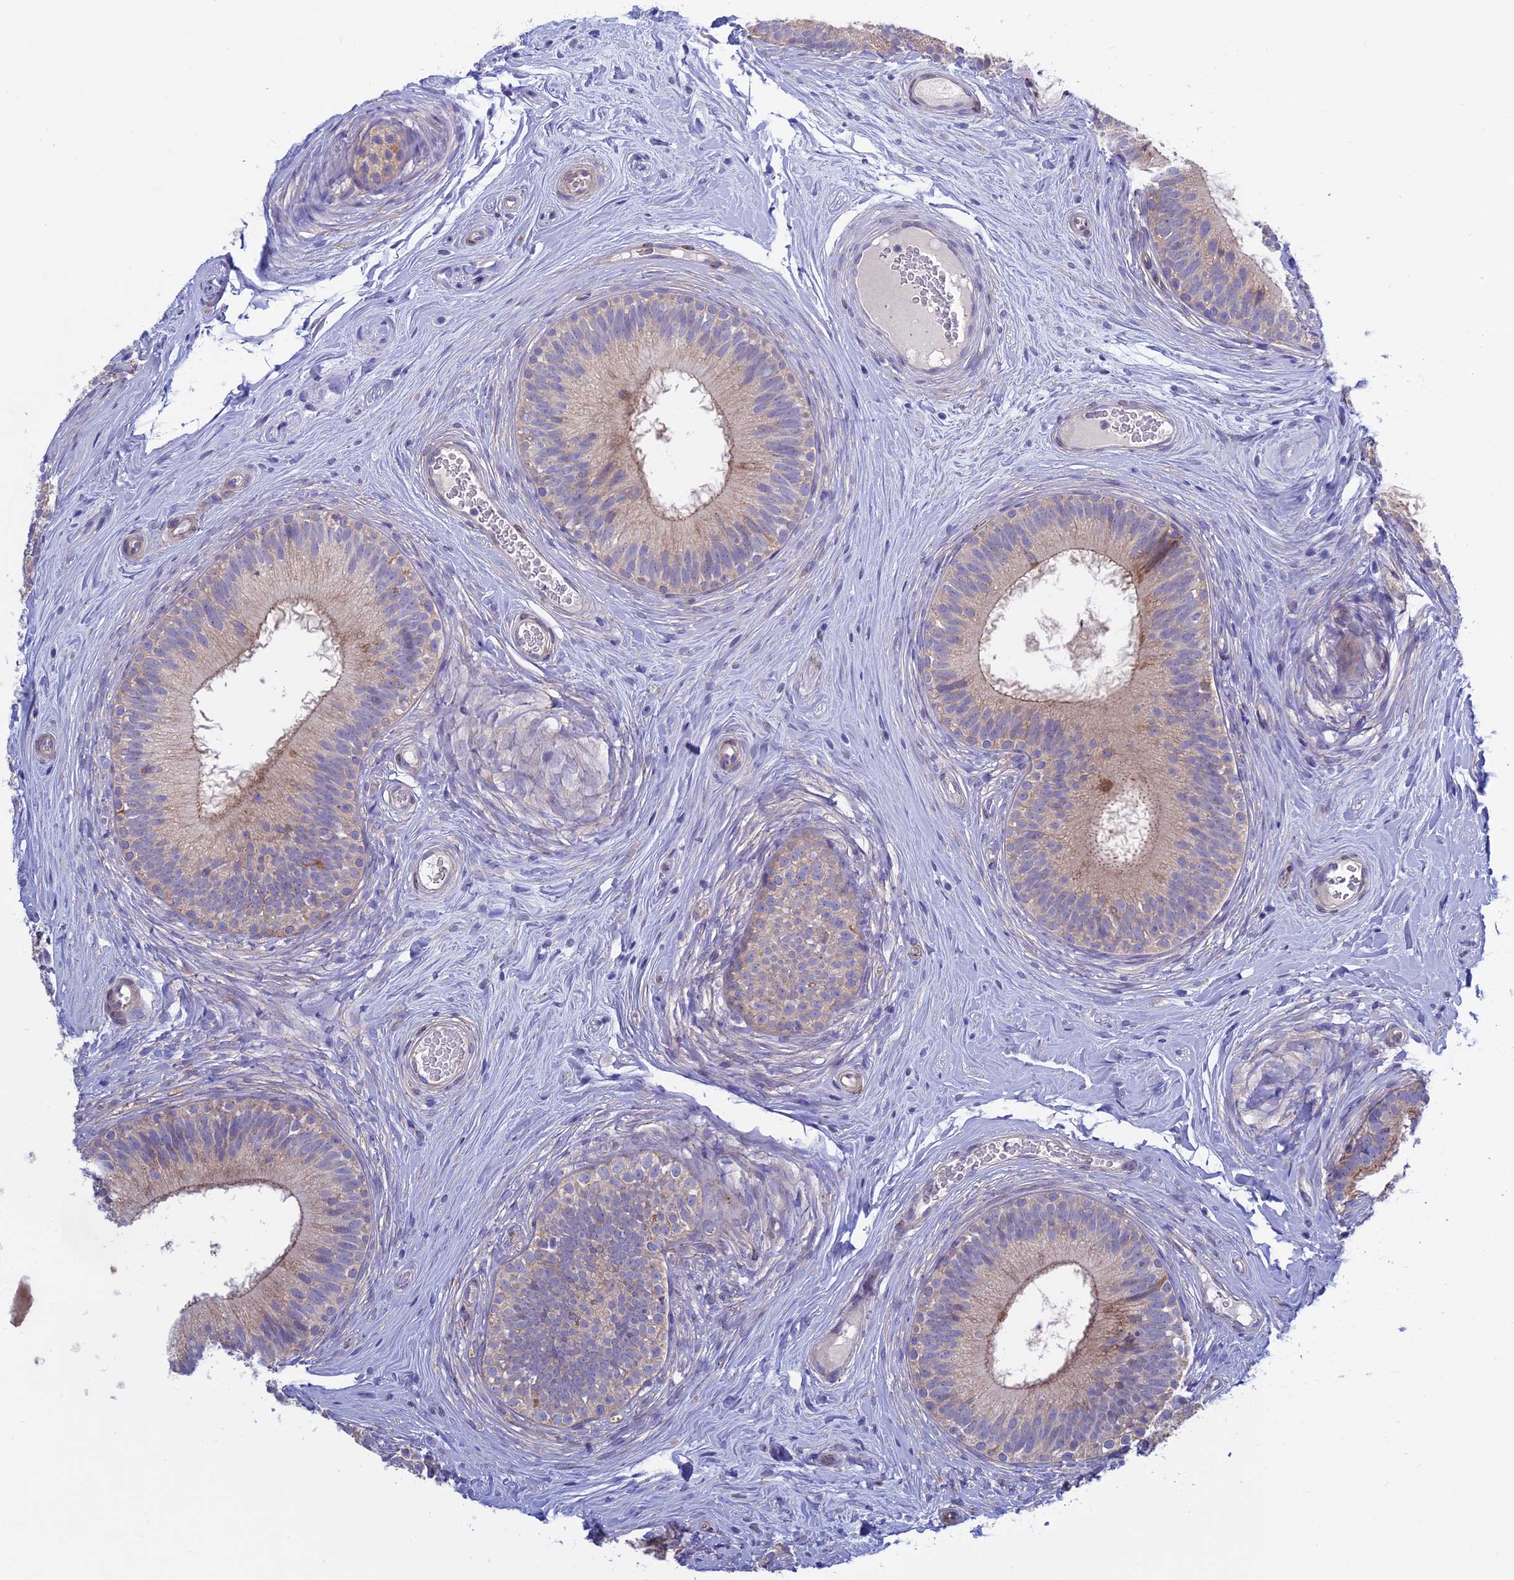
{"staining": {"intensity": "weak", "quantity": "25%-75%", "location": "cytoplasmic/membranous"}, "tissue": "epididymis", "cell_type": "Glandular cells", "image_type": "normal", "snomed": [{"axis": "morphology", "description": "Normal tissue, NOS"}, {"axis": "topography", "description": "Epididymis"}], "caption": "About 25%-75% of glandular cells in normal epididymis demonstrate weak cytoplasmic/membranous protein positivity as visualized by brown immunohistochemical staining.", "gene": "ETFDH", "patient": {"sex": "male", "age": 33}}